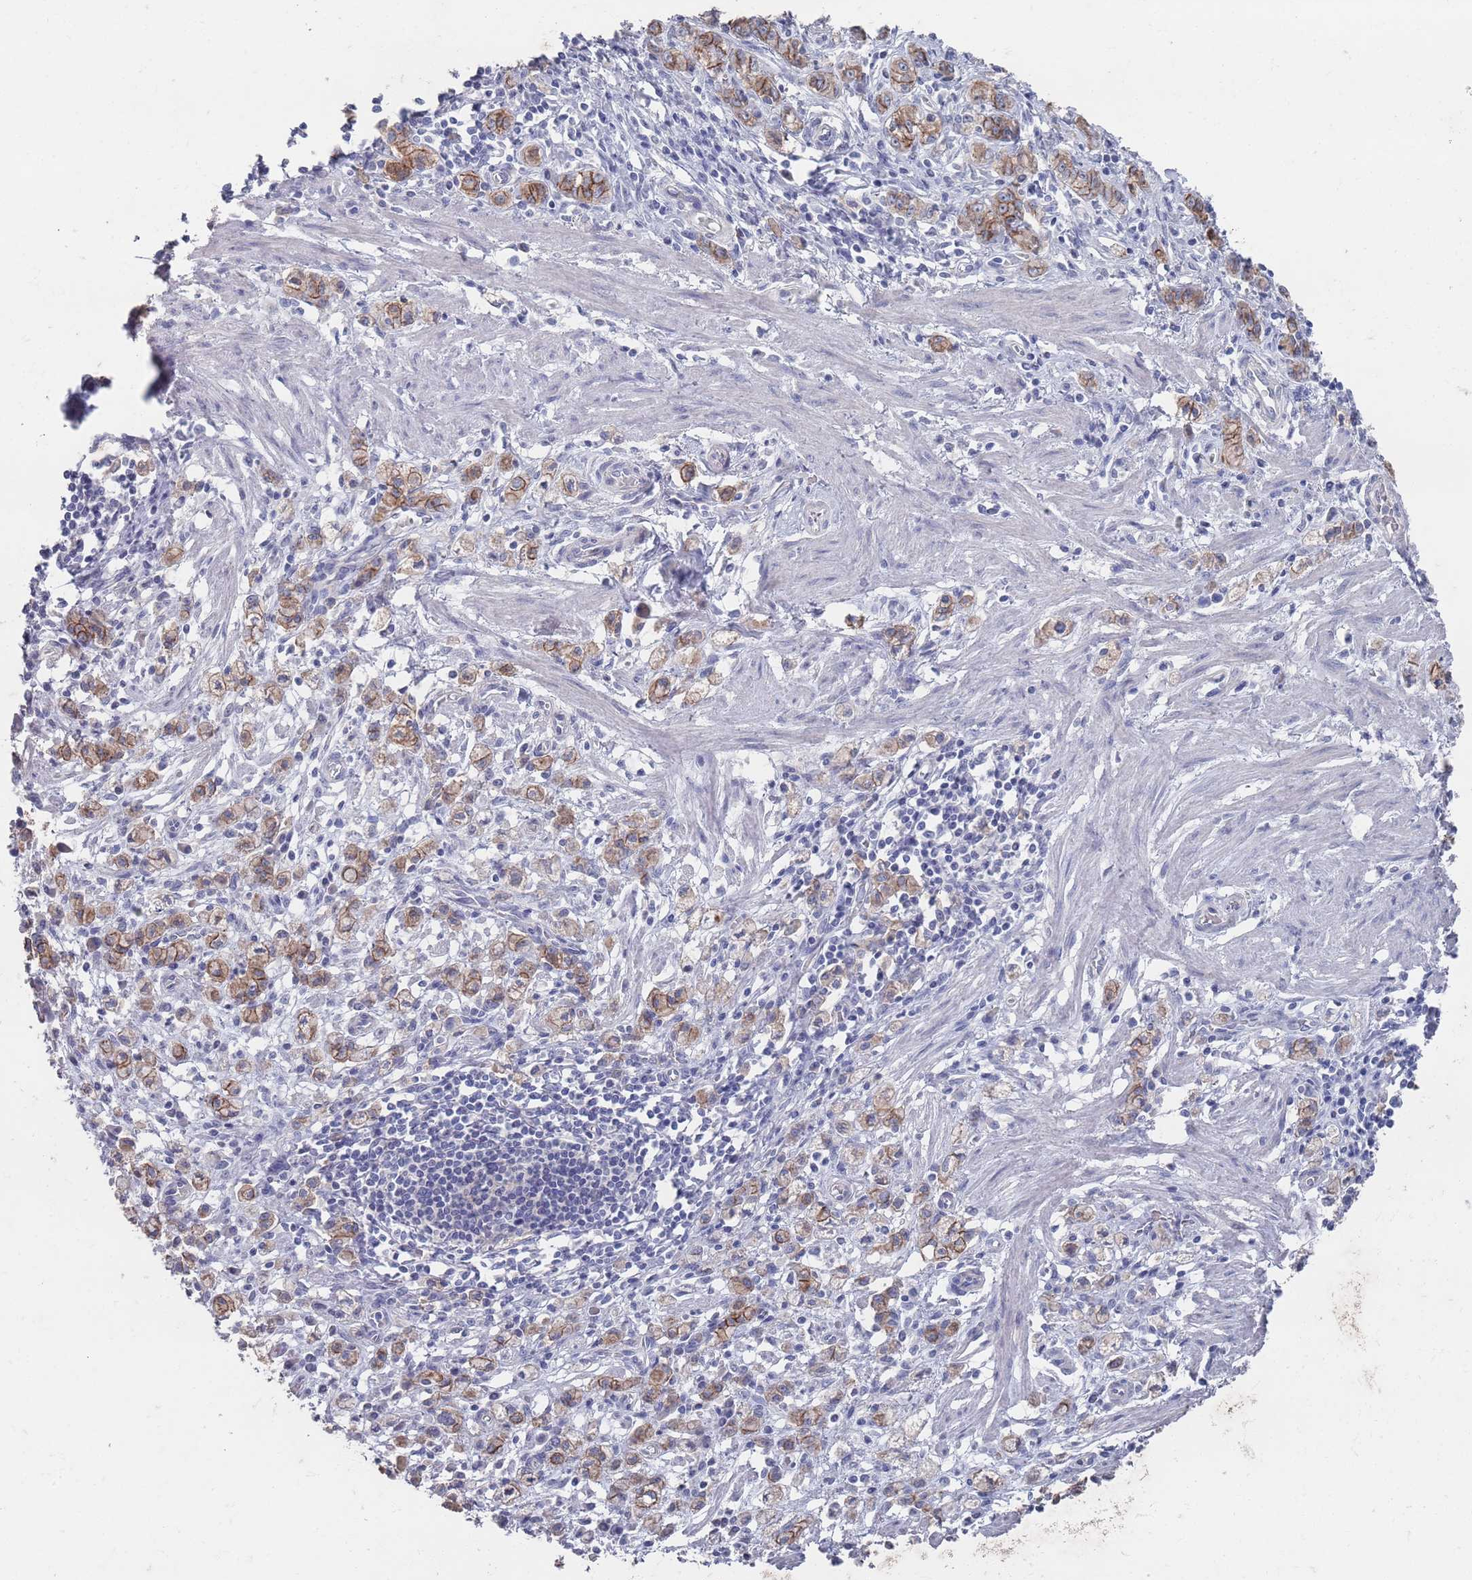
{"staining": {"intensity": "strong", "quantity": ">75%", "location": "cytoplasmic/membranous"}, "tissue": "stomach cancer", "cell_type": "Tumor cells", "image_type": "cancer", "snomed": [{"axis": "morphology", "description": "Adenocarcinoma, NOS"}, {"axis": "topography", "description": "Stomach"}], "caption": "Stomach cancer (adenocarcinoma) tissue displays strong cytoplasmic/membranous staining in approximately >75% of tumor cells", "gene": "PROM2", "patient": {"sex": "male", "age": 77}}